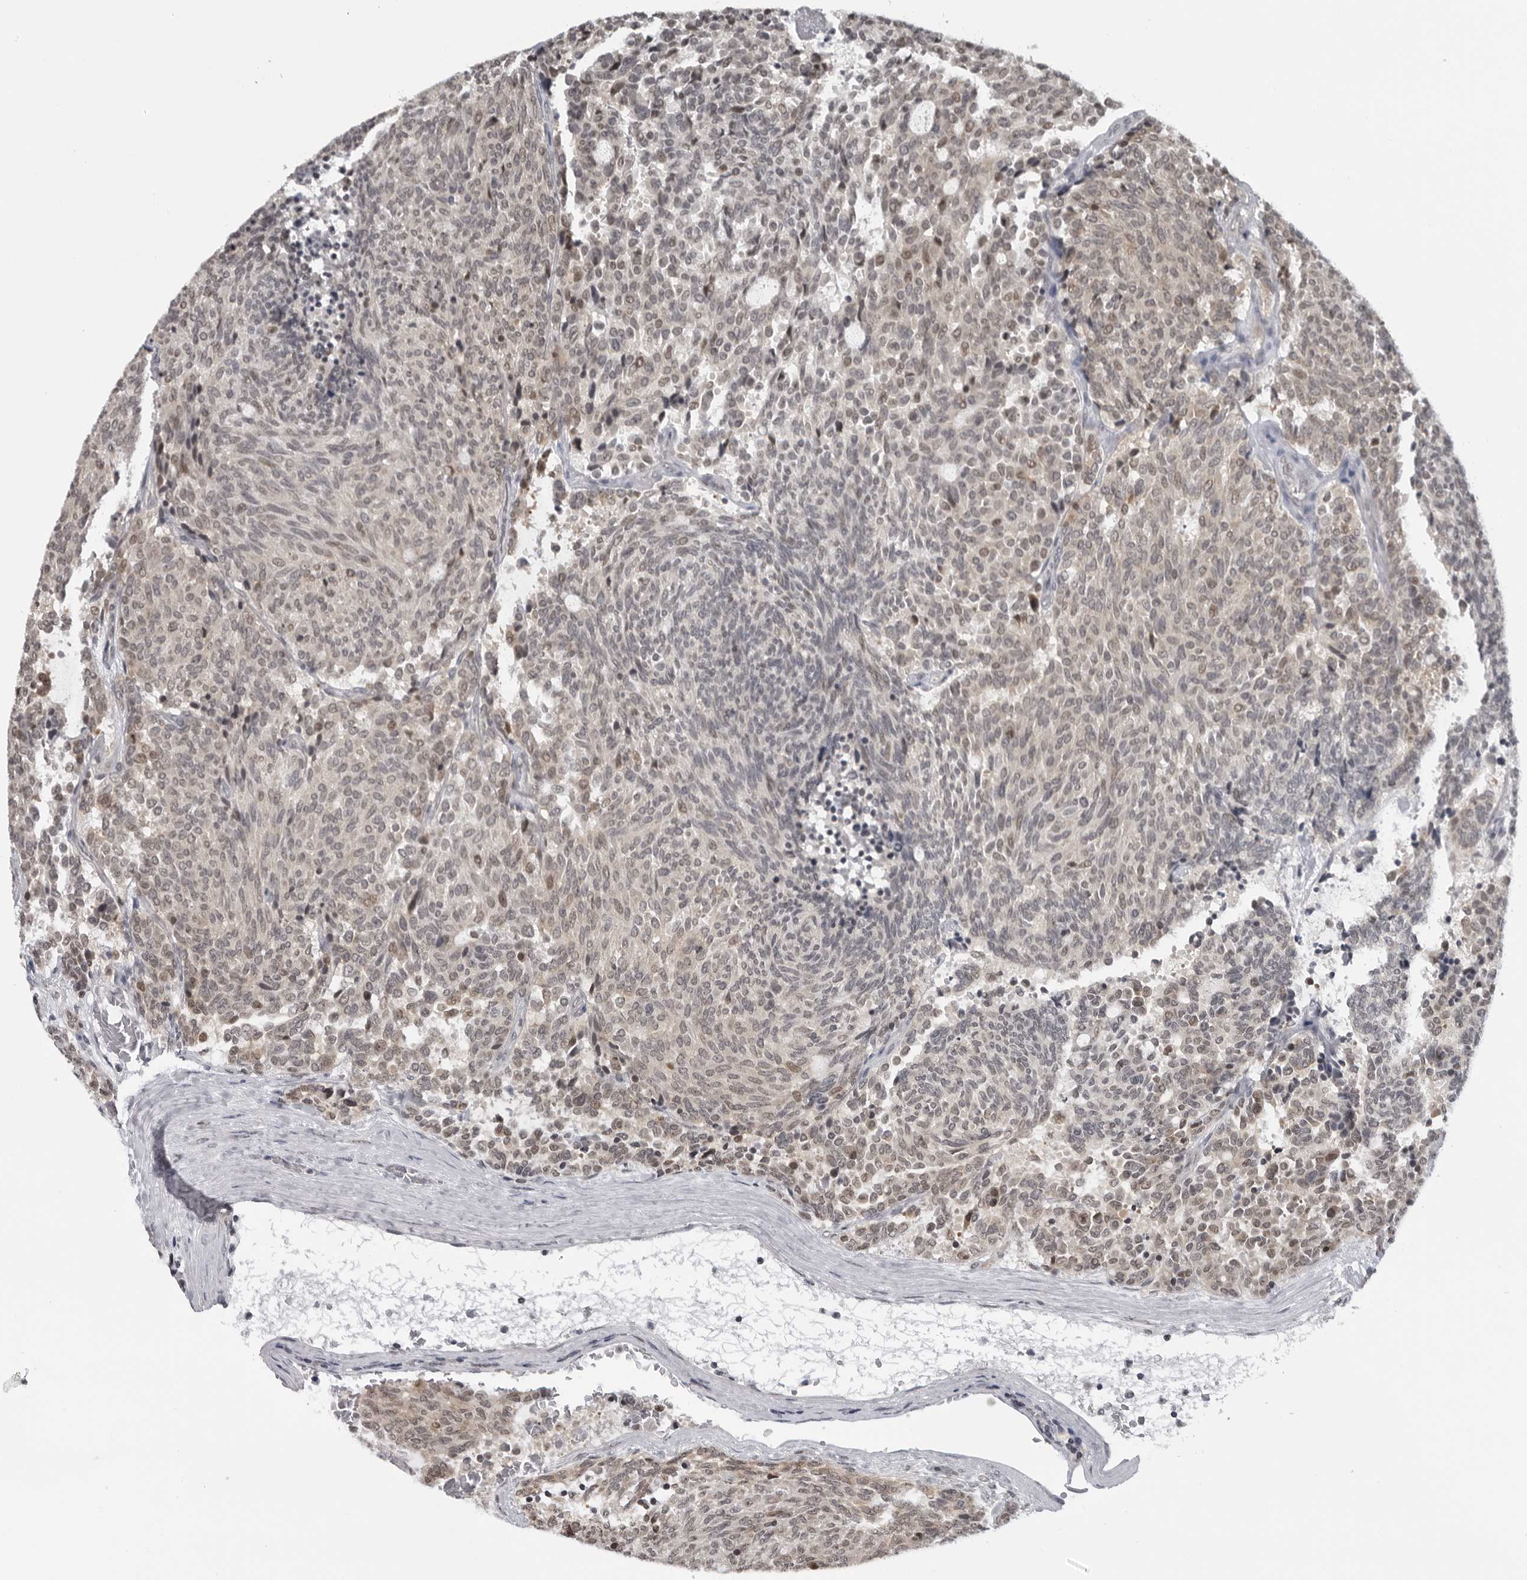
{"staining": {"intensity": "moderate", "quantity": "25%-75%", "location": "nuclear"}, "tissue": "carcinoid", "cell_type": "Tumor cells", "image_type": "cancer", "snomed": [{"axis": "morphology", "description": "Carcinoid, malignant, NOS"}, {"axis": "topography", "description": "Pancreas"}], "caption": "An IHC micrograph of neoplastic tissue is shown. Protein staining in brown highlights moderate nuclear positivity in carcinoid within tumor cells. Nuclei are stained in blue.", "gene": "MAF", "patient": {"sex": "female", "age": 54}}